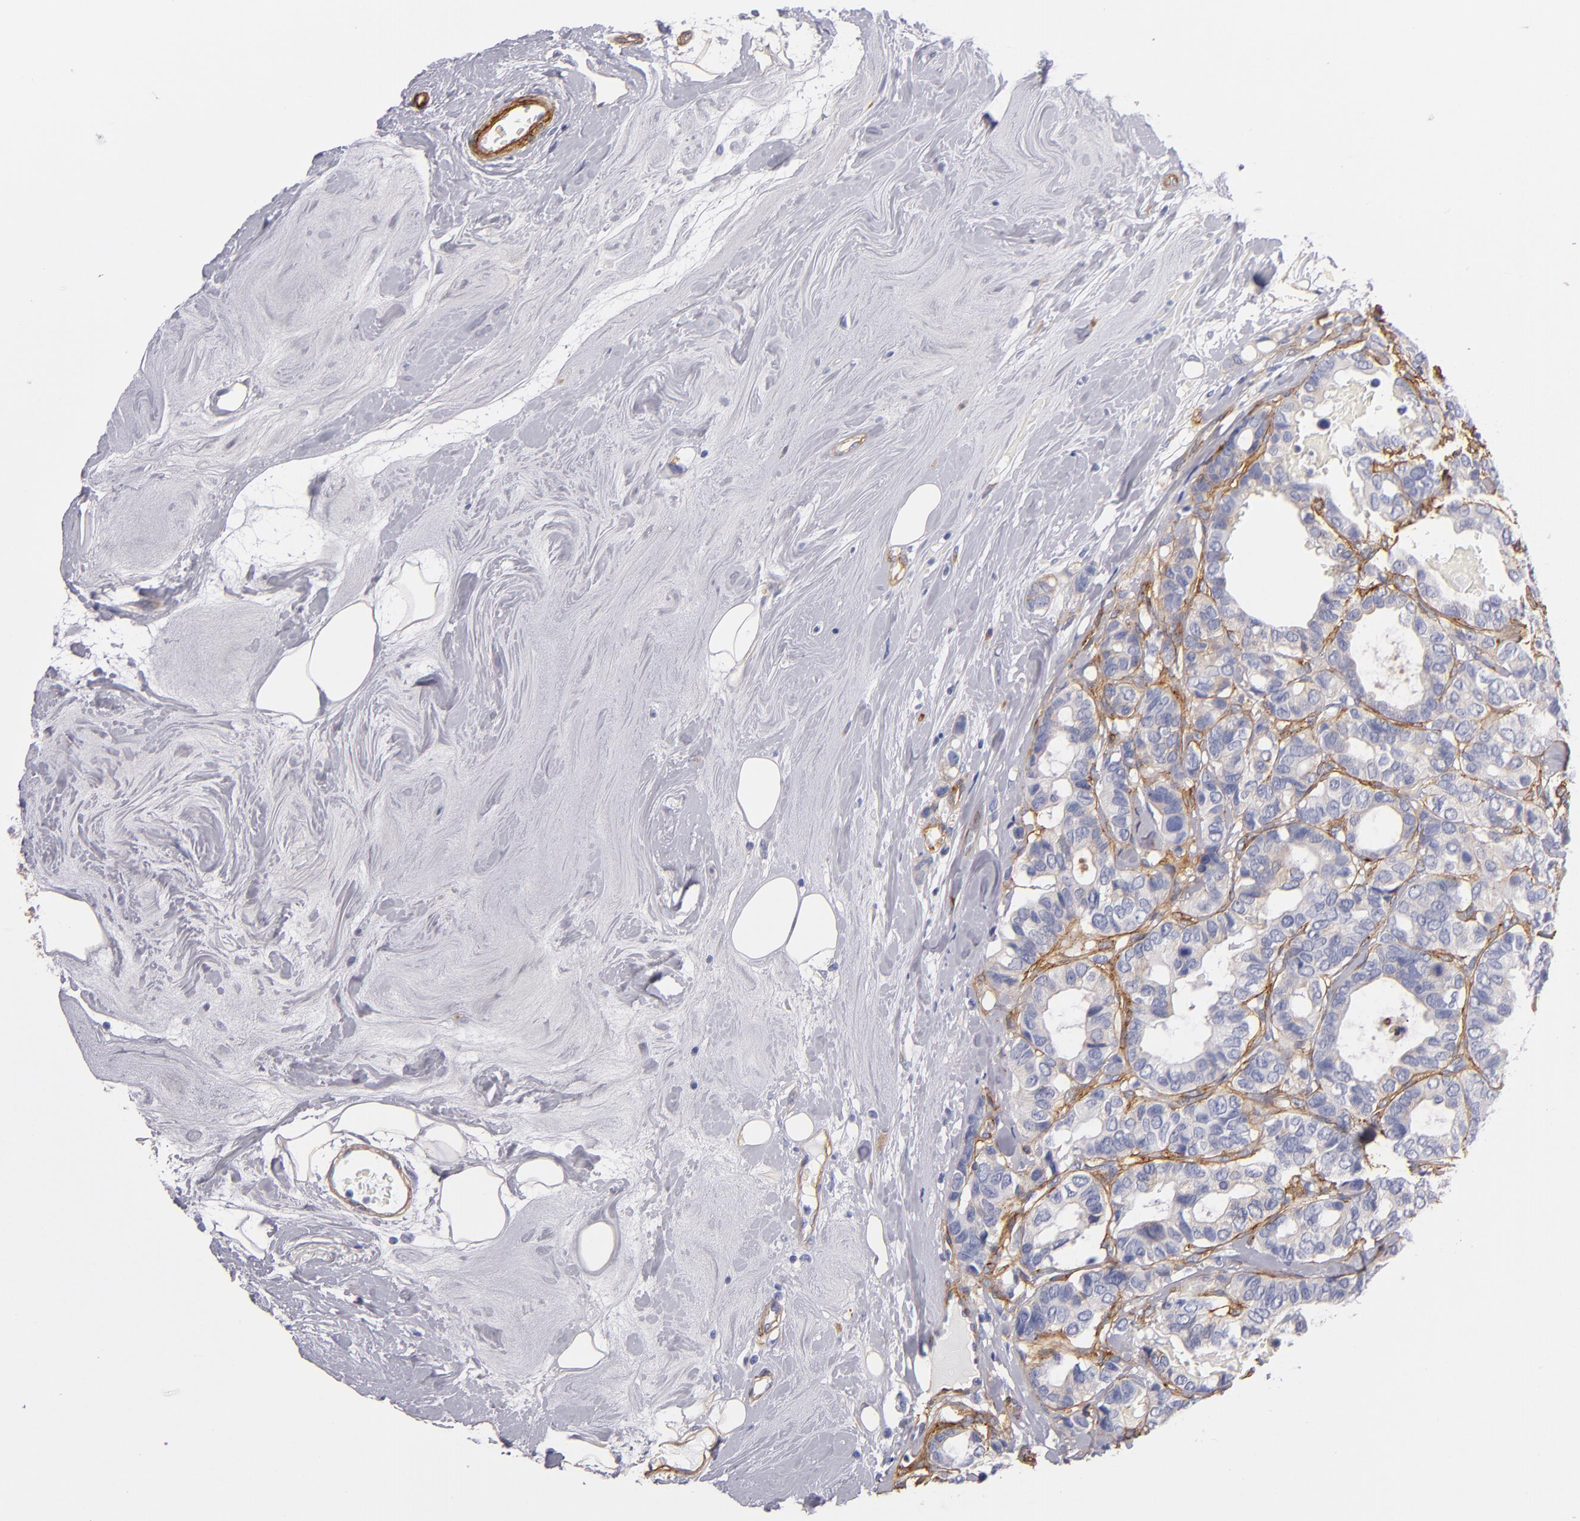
{"staining": {"intensity": "weak", "quantity": "<25%", "location": "cytoplasmic/membranous"}, "tissue": "breast cancer", "cell_type": "Tumor cells", "image_type": "cancer", "snomed": [{"axis": "morphology", "description": "Duct carcinoma"}, {"axis": "topography", "description": "Breast"}], "caption": "Tumor cells show no significant positivity in breast infiltrating ductal carcinoma.", "gene": "LAMC1", "patient": {"sex": "female", "age": 69}}